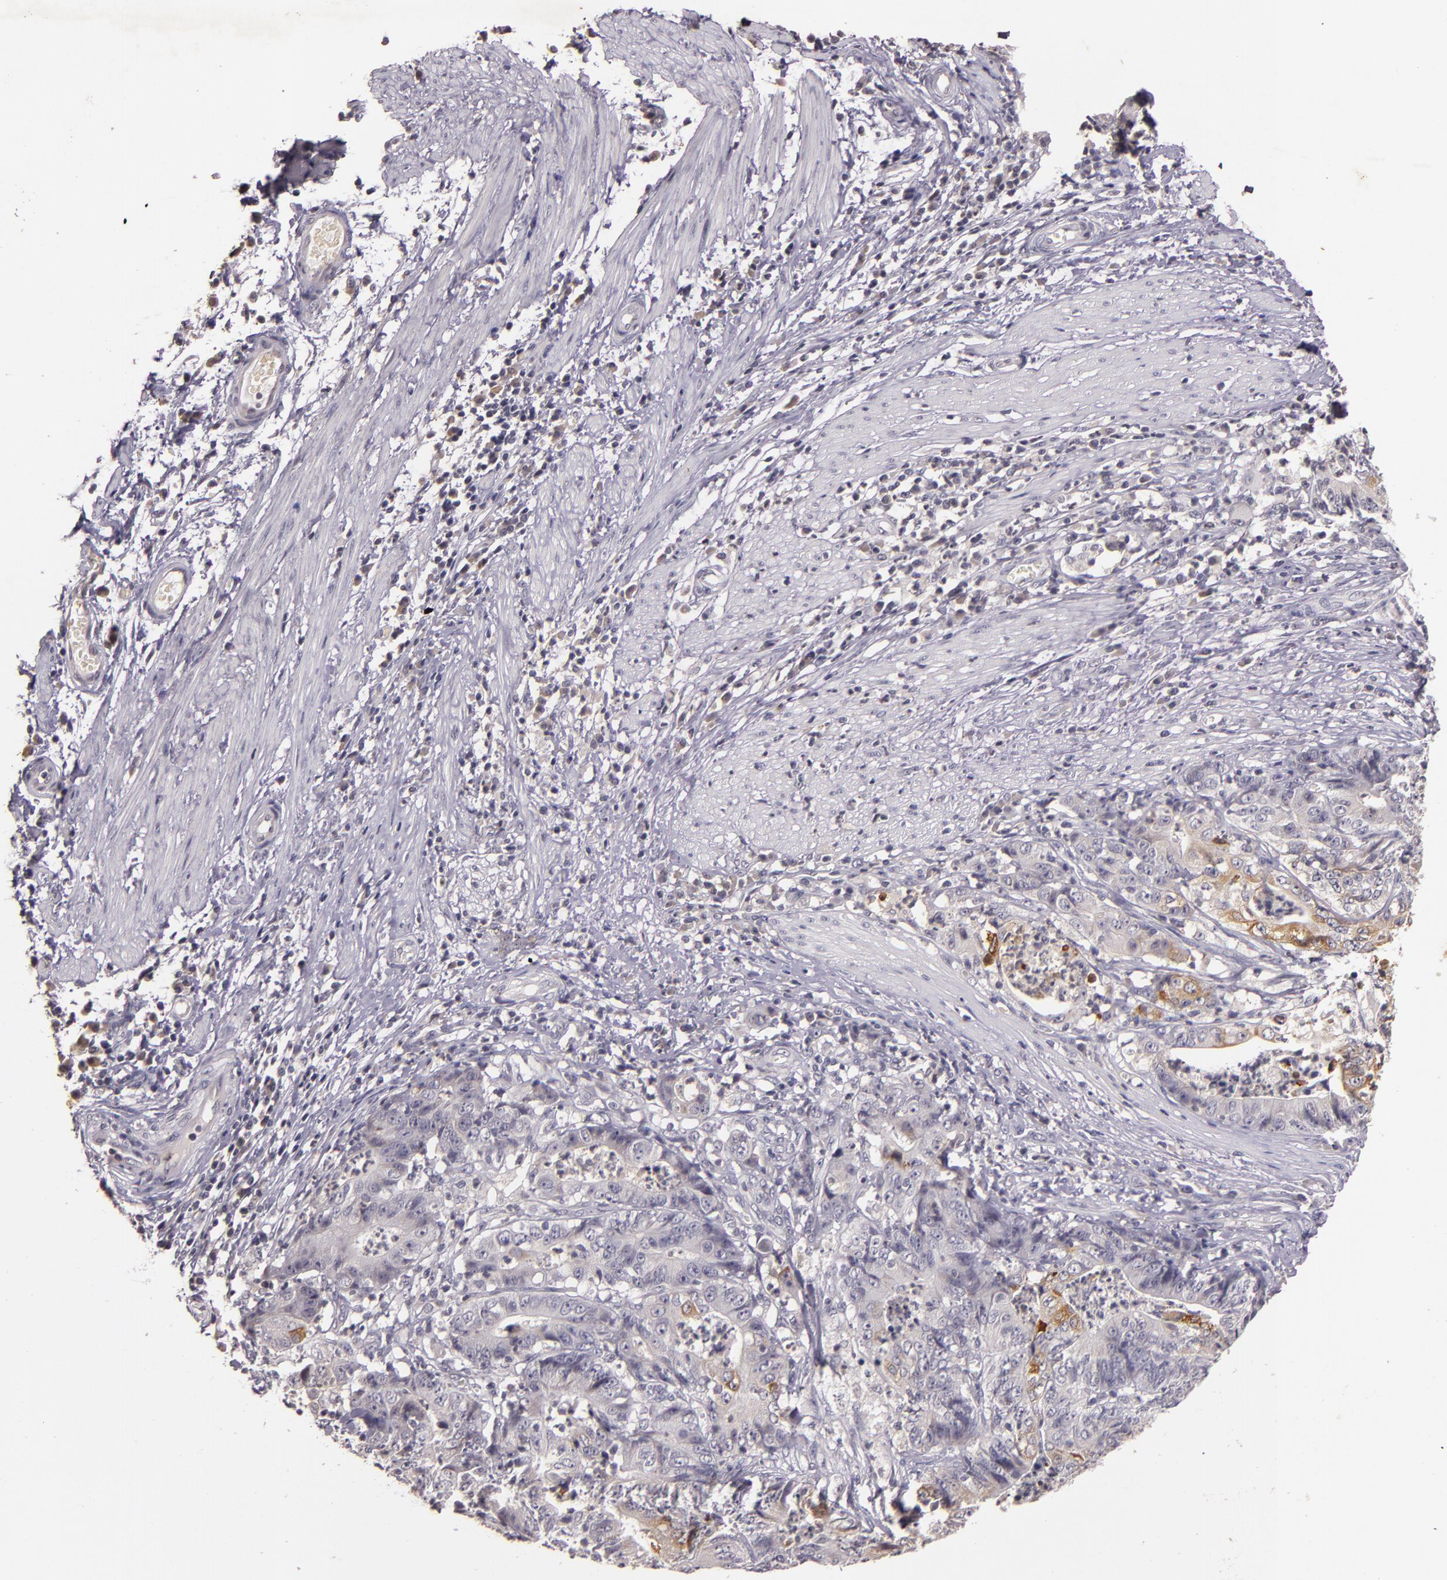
{"staining": {"intensity": "strong", "quantity": "<25%", "location": "cytoplasmic/membranous"}, "tissue": "stomach cancer", "cell_type": "Tumor cells", "image_type": "cancer", "snomed": [{"axis": "morphology", "description": "Adenocarcinoma, NOS"}, {"axis": "topography", "description": "Stomach, lower"}], "caption": "Immunohistochemistry of human stomach adenocarcinoma exhibits medium levels of strong cytoplasmic/membranous staining in approximately <25% of tumor cells.", "gene": "TFF1", "patient": {"sex": "female", "age": 86}}